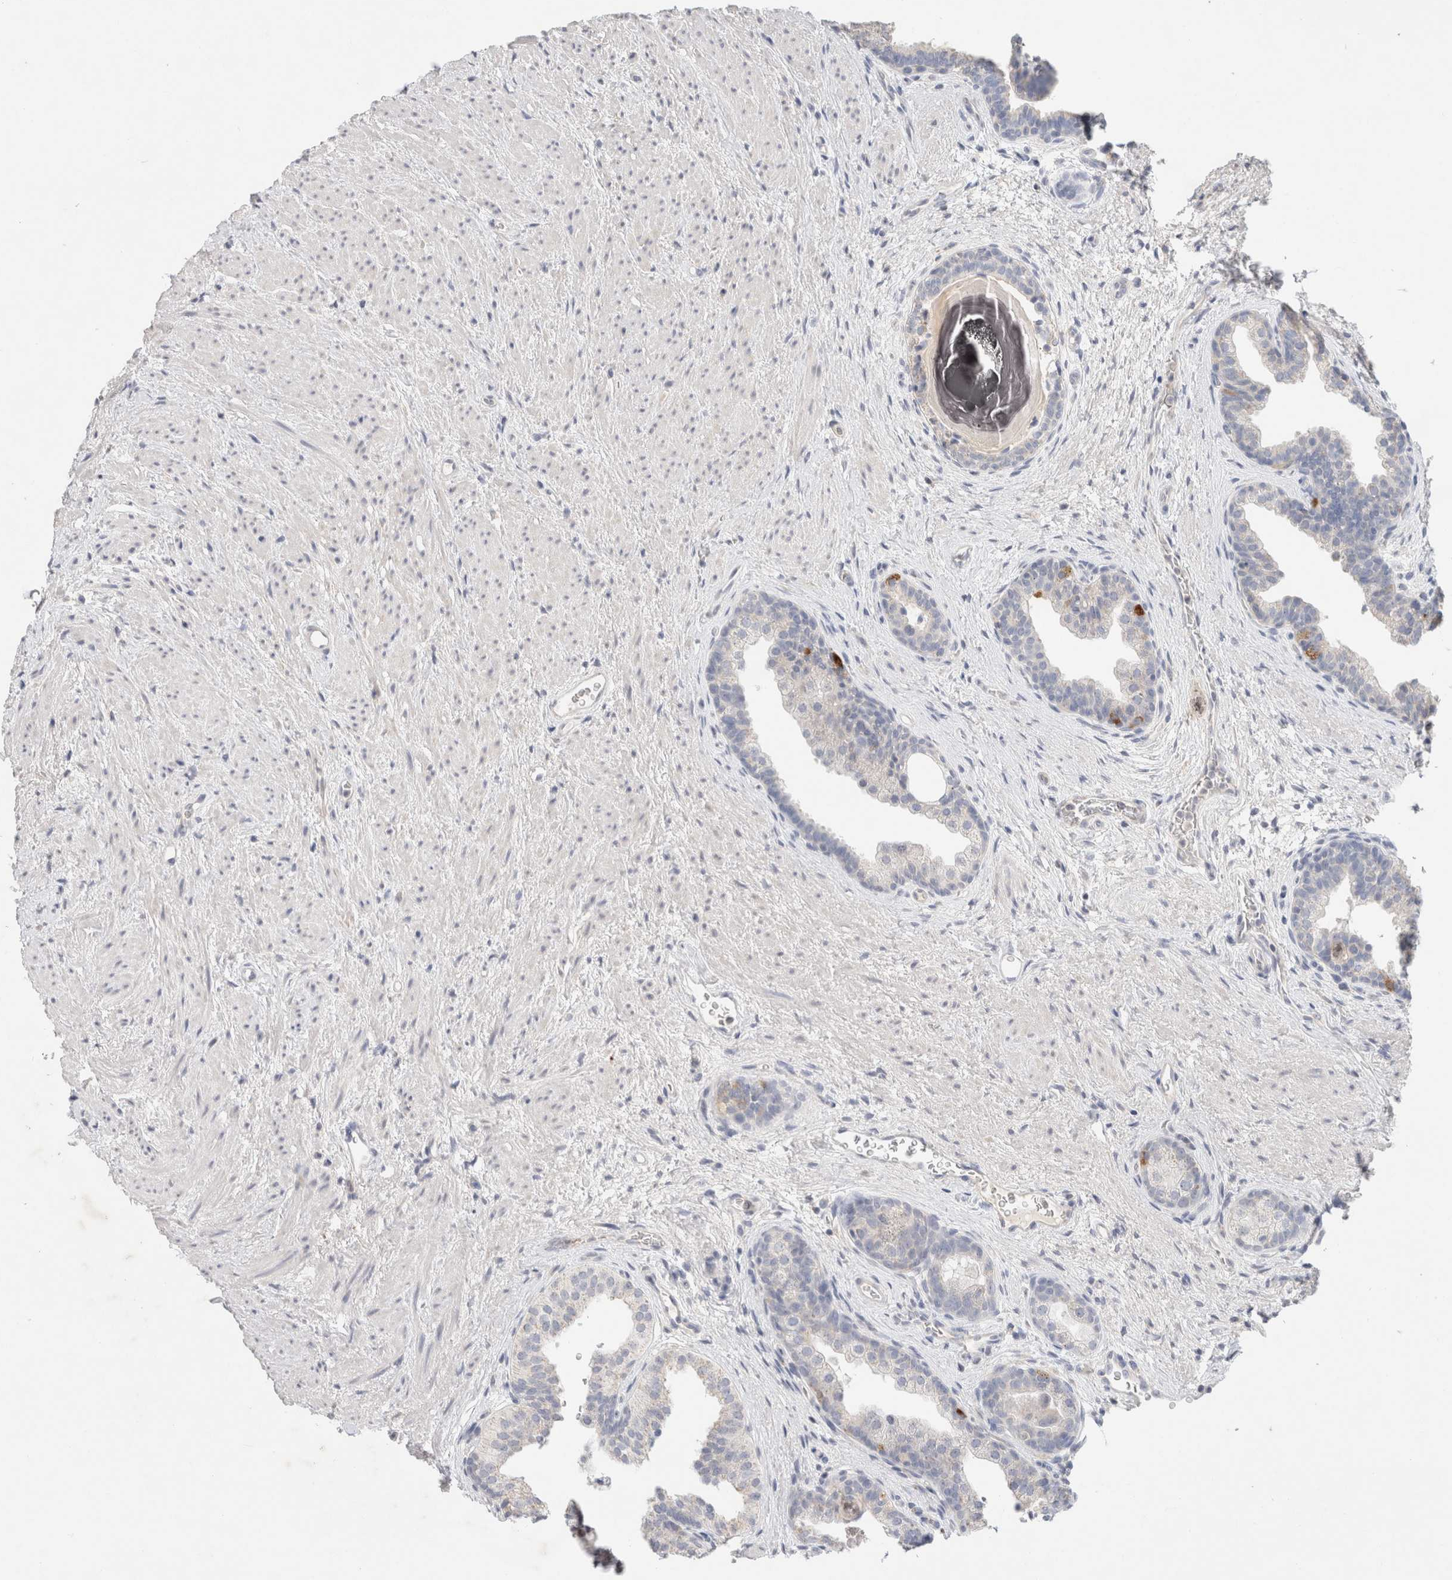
{"staining": {"intensity": "negative", "quantity": "none", "location": "none"}, "tissue": "prostate", "cell_type": "Glandular cells", "image_type": "normal", "snomed": [{"axis": "morphology", "description": "Normal tissue, NOS"}, {"axis": "topography", "description": "Prostate"}], "caption": "The micrograph reveals no significant expression in glandular cells of prostate.", "gene": "MPP2", "patient": {"sex": "male", "age": 48}}